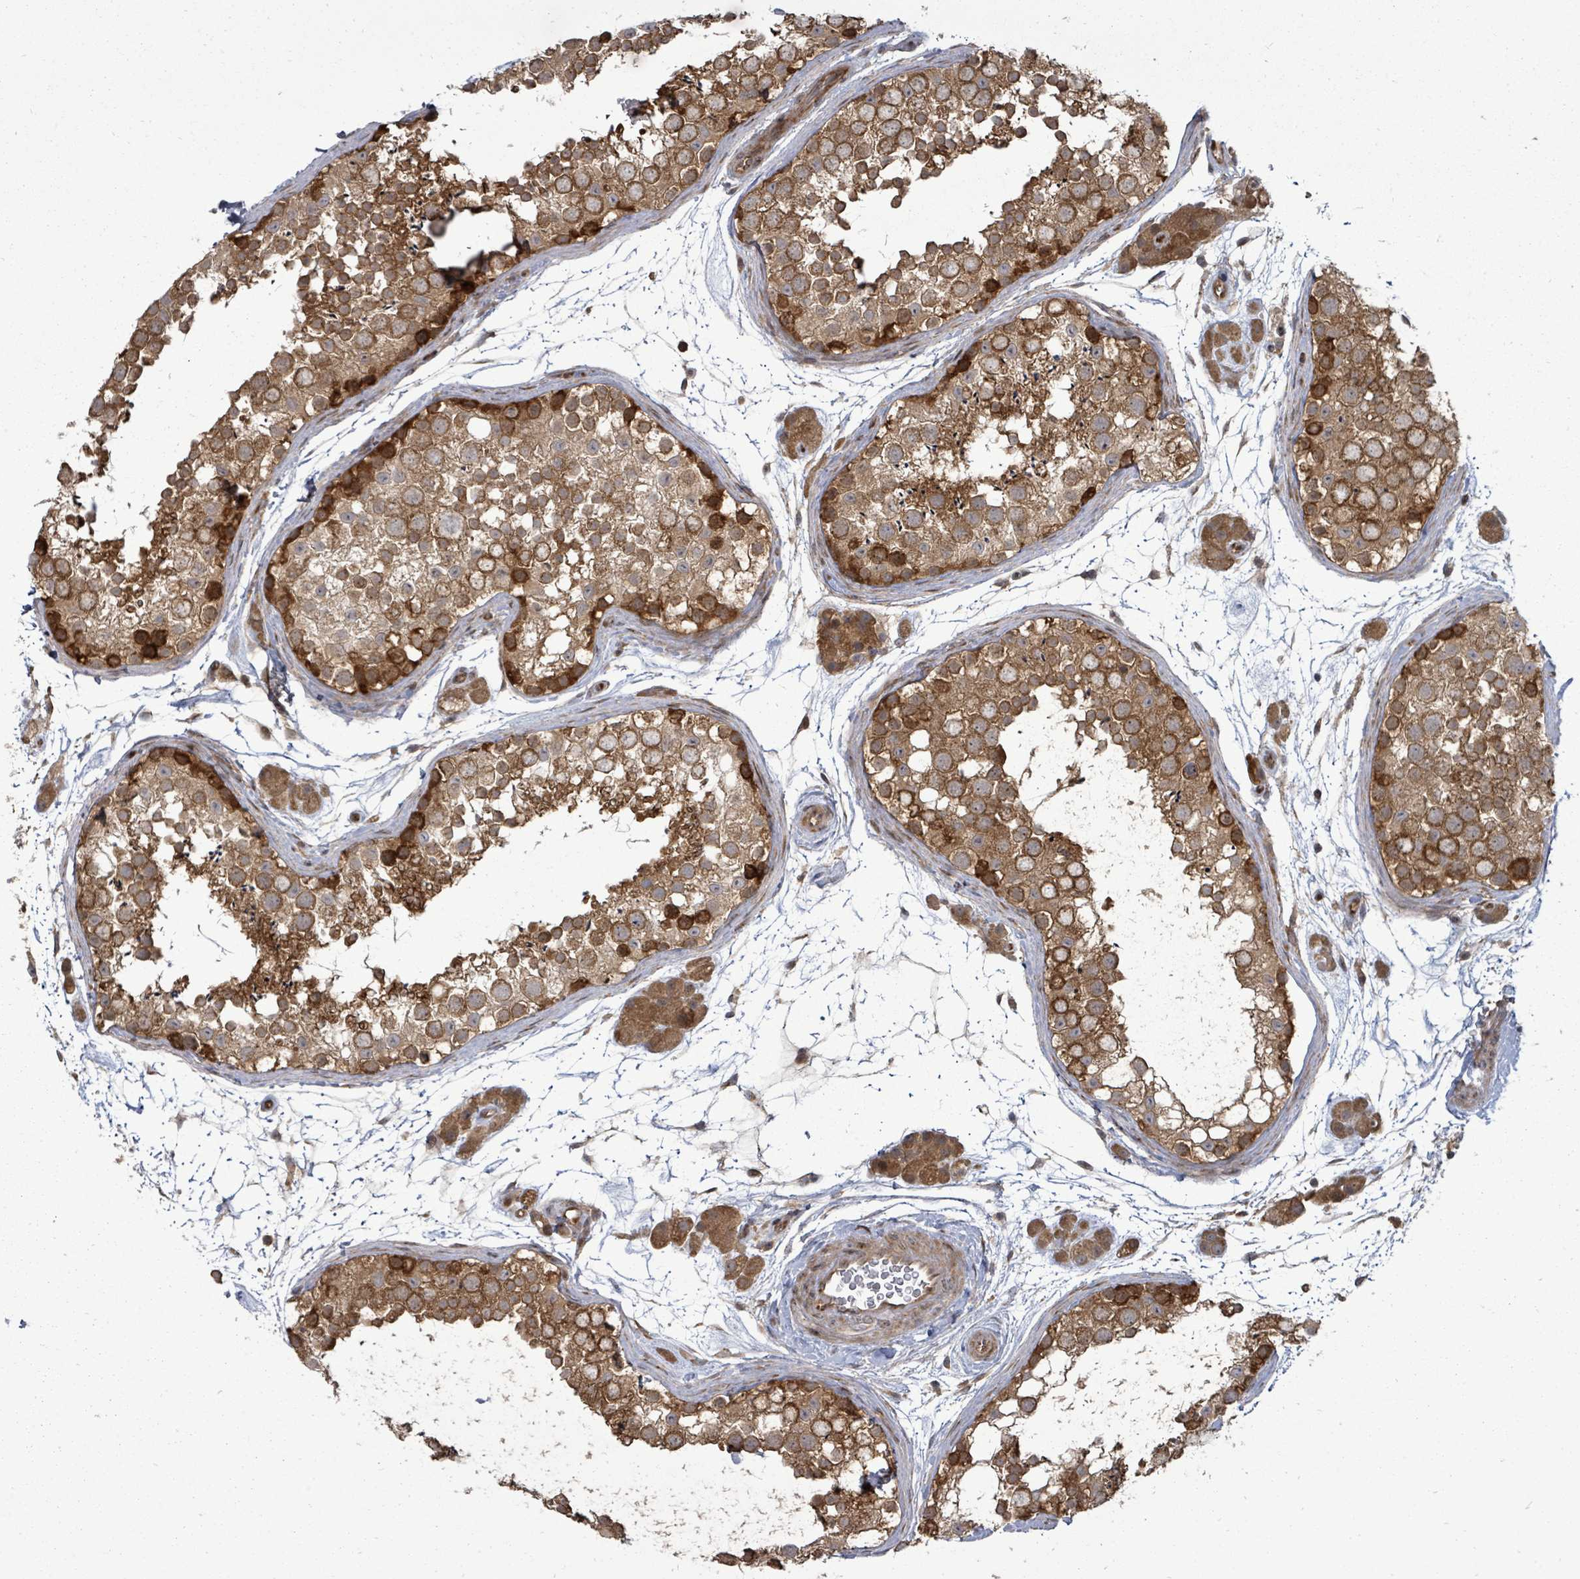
{"staining": {"intensity": "strong", "quantity": ">75%", "location": "cytoplasmic/membranous"}, "tissue": "testis", "cell_type": "Cells in seminiferous ducts", "image_type": "normal", "snomed": [{"axis": "morphology", "description": "Normal tissue, NOS"}, {"axis": "topography", "description": "Testis"}], "caption": "Protein staining of unremarkable testis exhibits strong cytoplasmic/membranous staining in approximately >75% of cells in seminiferous ducts.", "gene": "EIF3CL", "patient": {"sex": "male", "age": 41}}